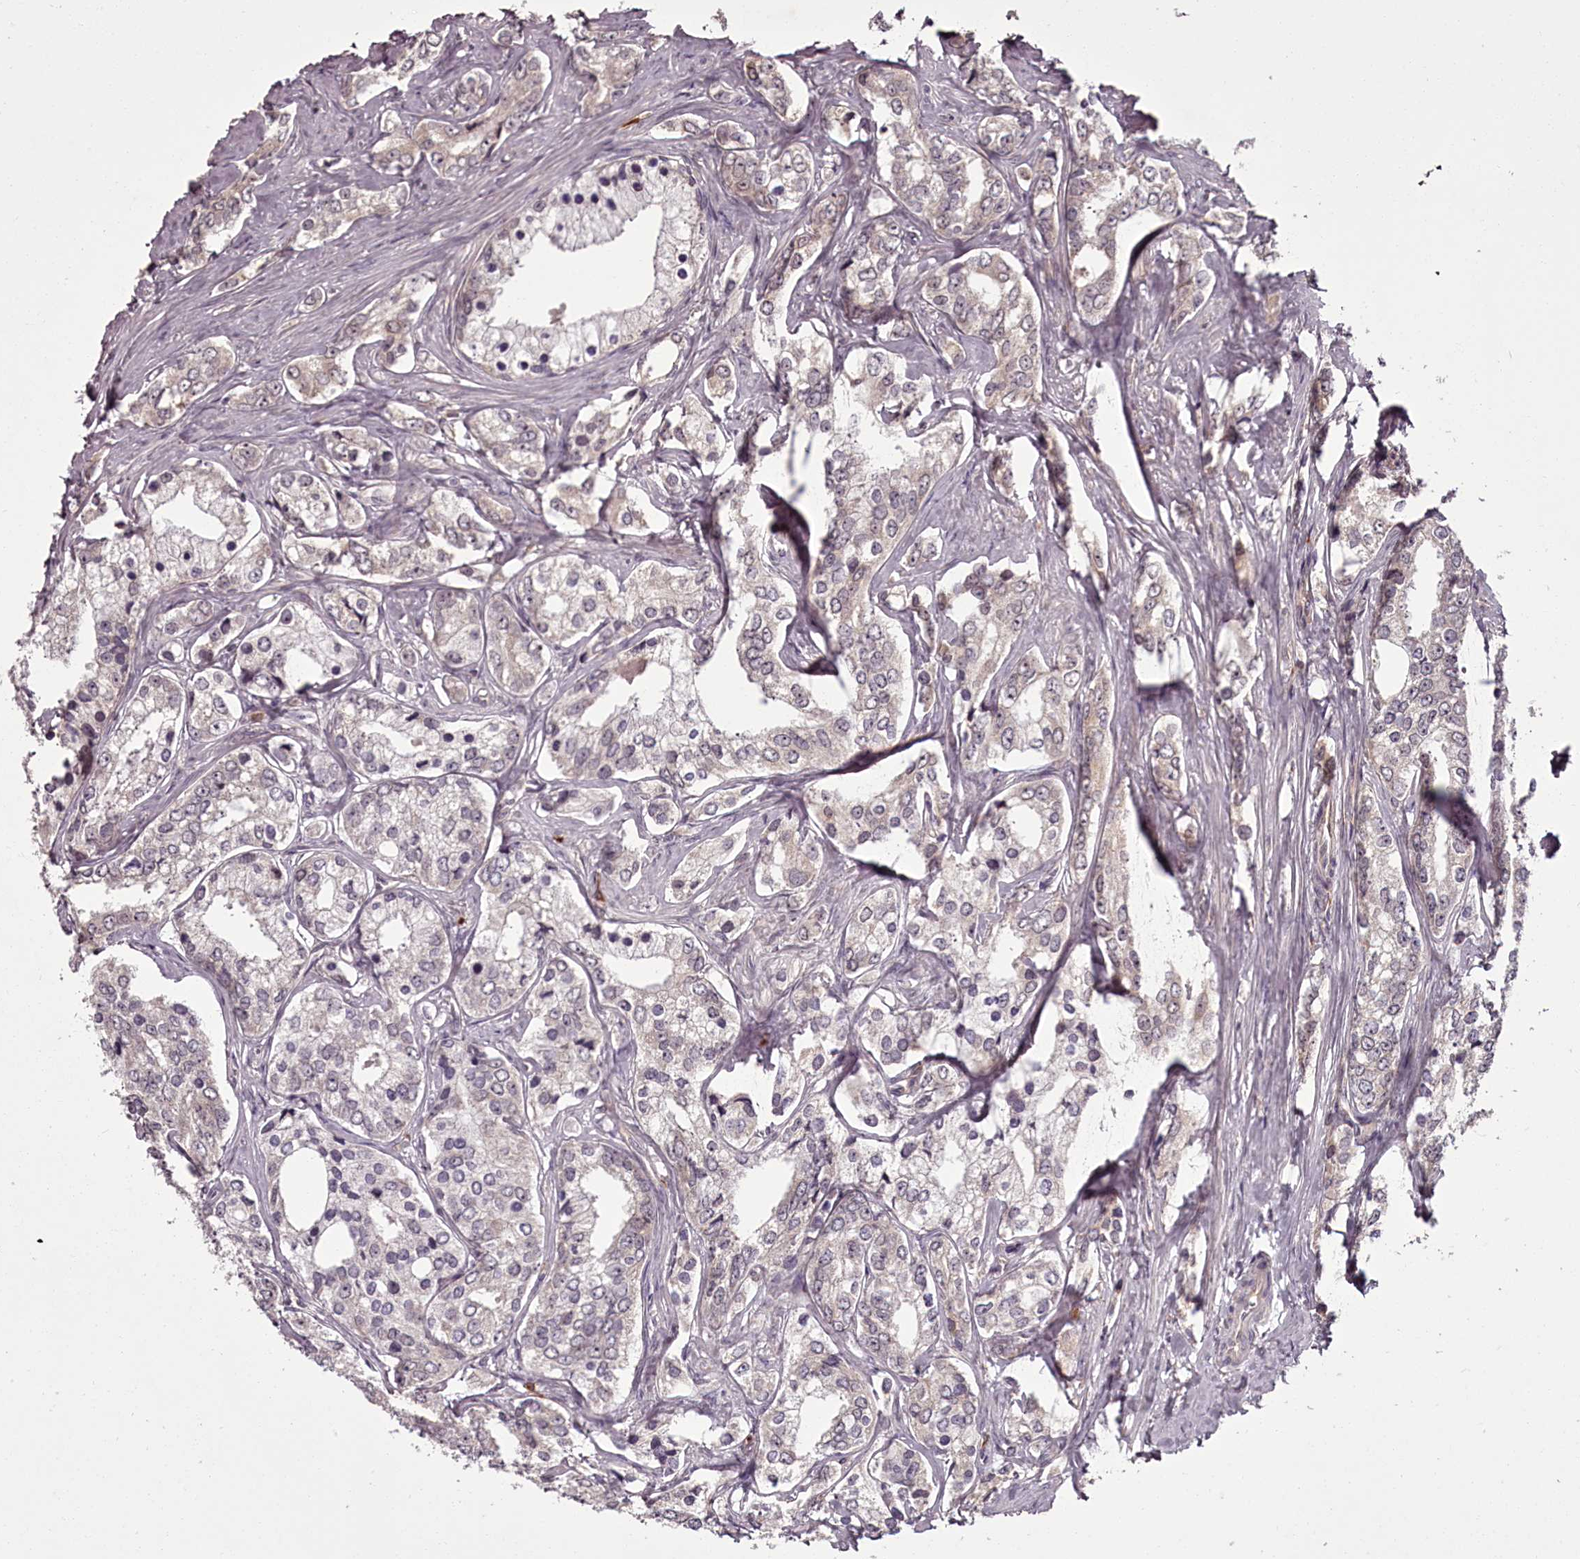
{"staining": {"intensity": "negative", "quantity": "none", "location": "none"}, "tissue": "prostate cancer", "cell_type": "Tumor cells", "image_type": "cancer", "snomed": [{"axis": "morphology", "description": "Adenocarcinoma, High grade"}, {"axis": "topography", "description": "Prostate"}], "caption": "This is a photomicrograph of immunohistochemistry staining of adenocarcinoma (high-grade) (prostate), which shows no staining in tumor cells.", "gene": "CCDC92", "patient": {"sex": "male", "age": 66}}